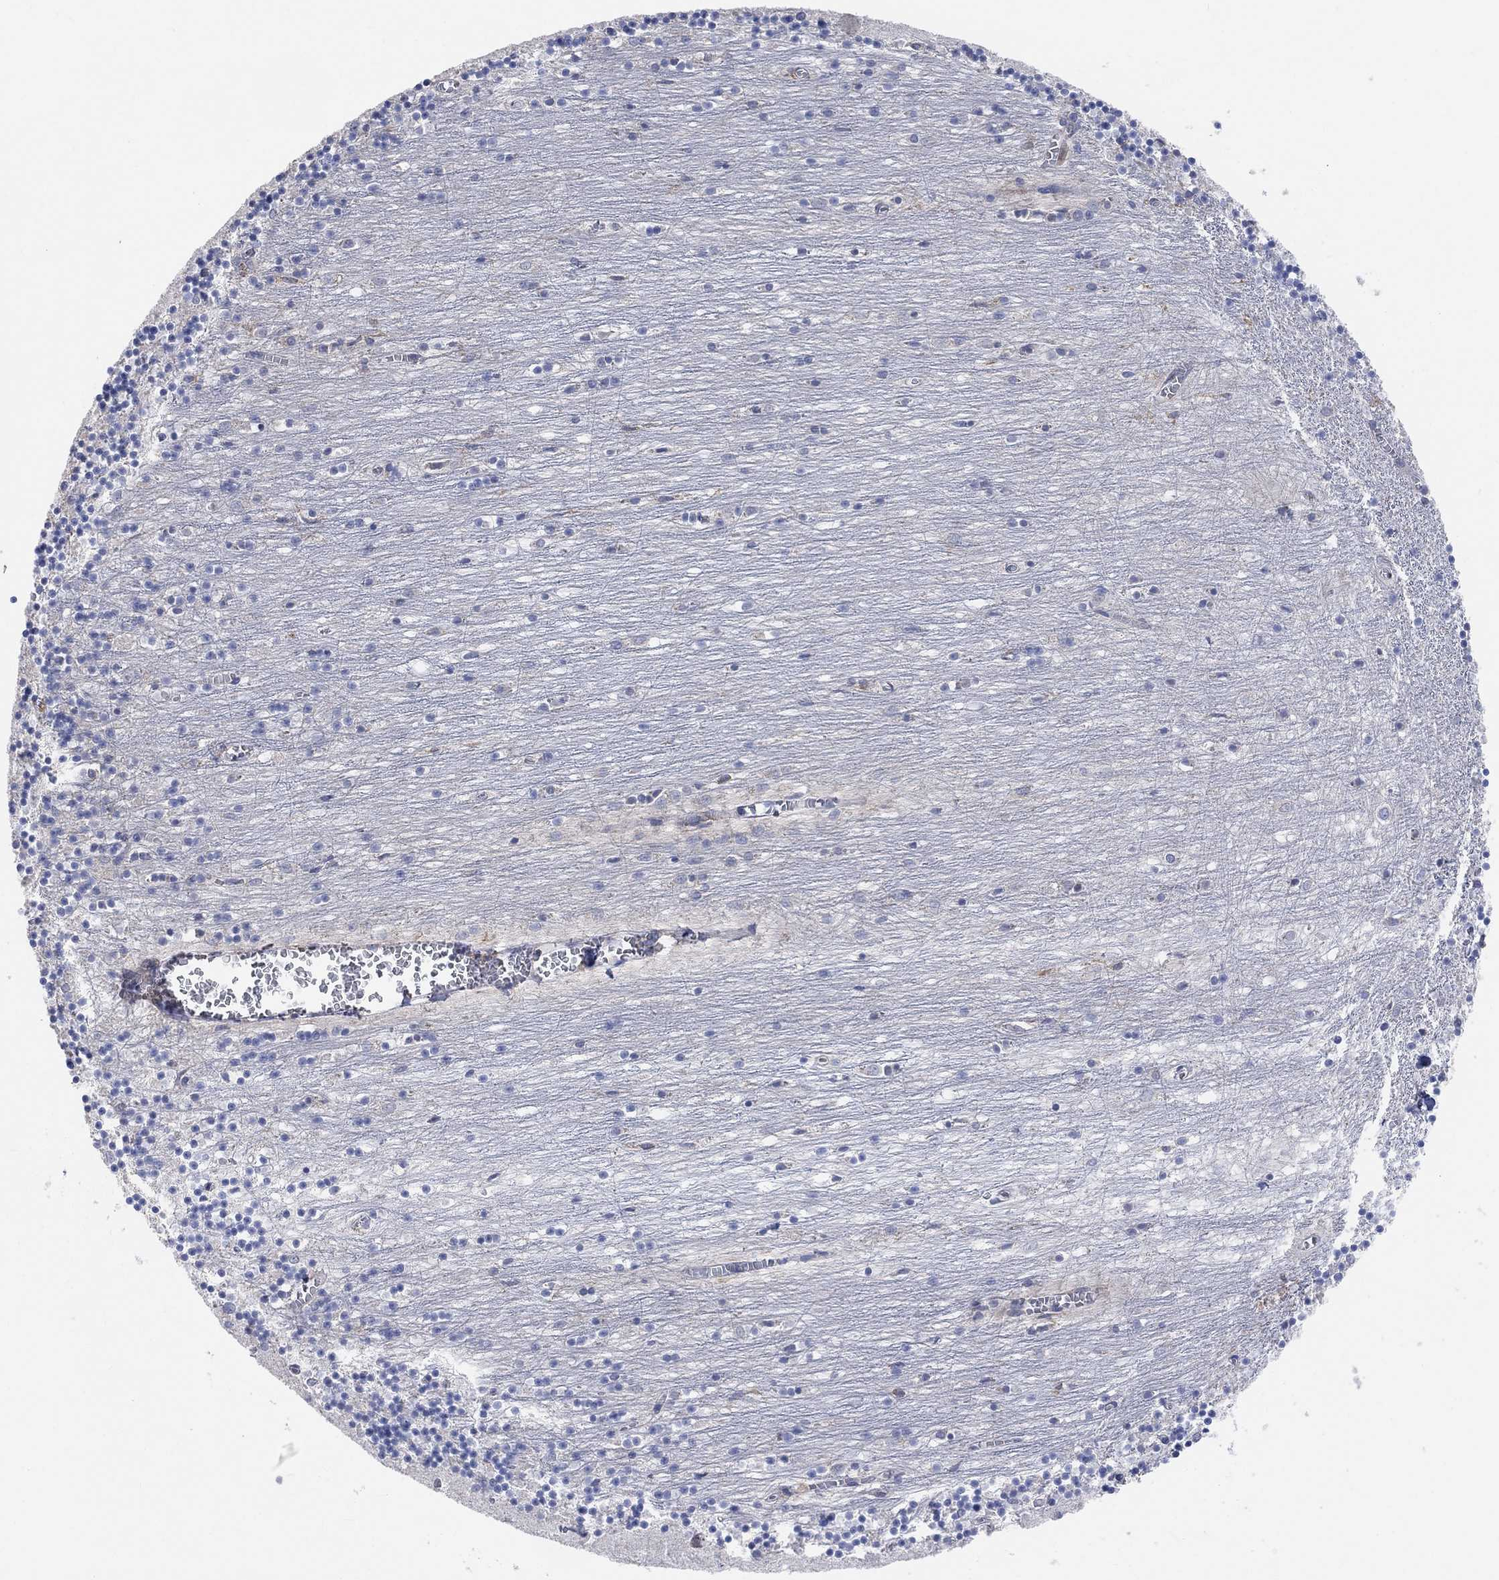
{"staining": {"intensity": "negative", "quantity": "none", "location": "none"}, "tissue": "cerebellum", "cell_type": "Cells in granular layer", "image_type": "normal", "snomed": [{"axis": "morphology", "description": "Normal tissue, NOS"}, {"axis": "topography", "description": "Cerebellum"}], "caption": "This is an IHC micrograph of normal cerebellum. There is no staining in cells in granular layer.", "gene": "BLOC1S3", "patient": {"sex": "female", "age": 64}}